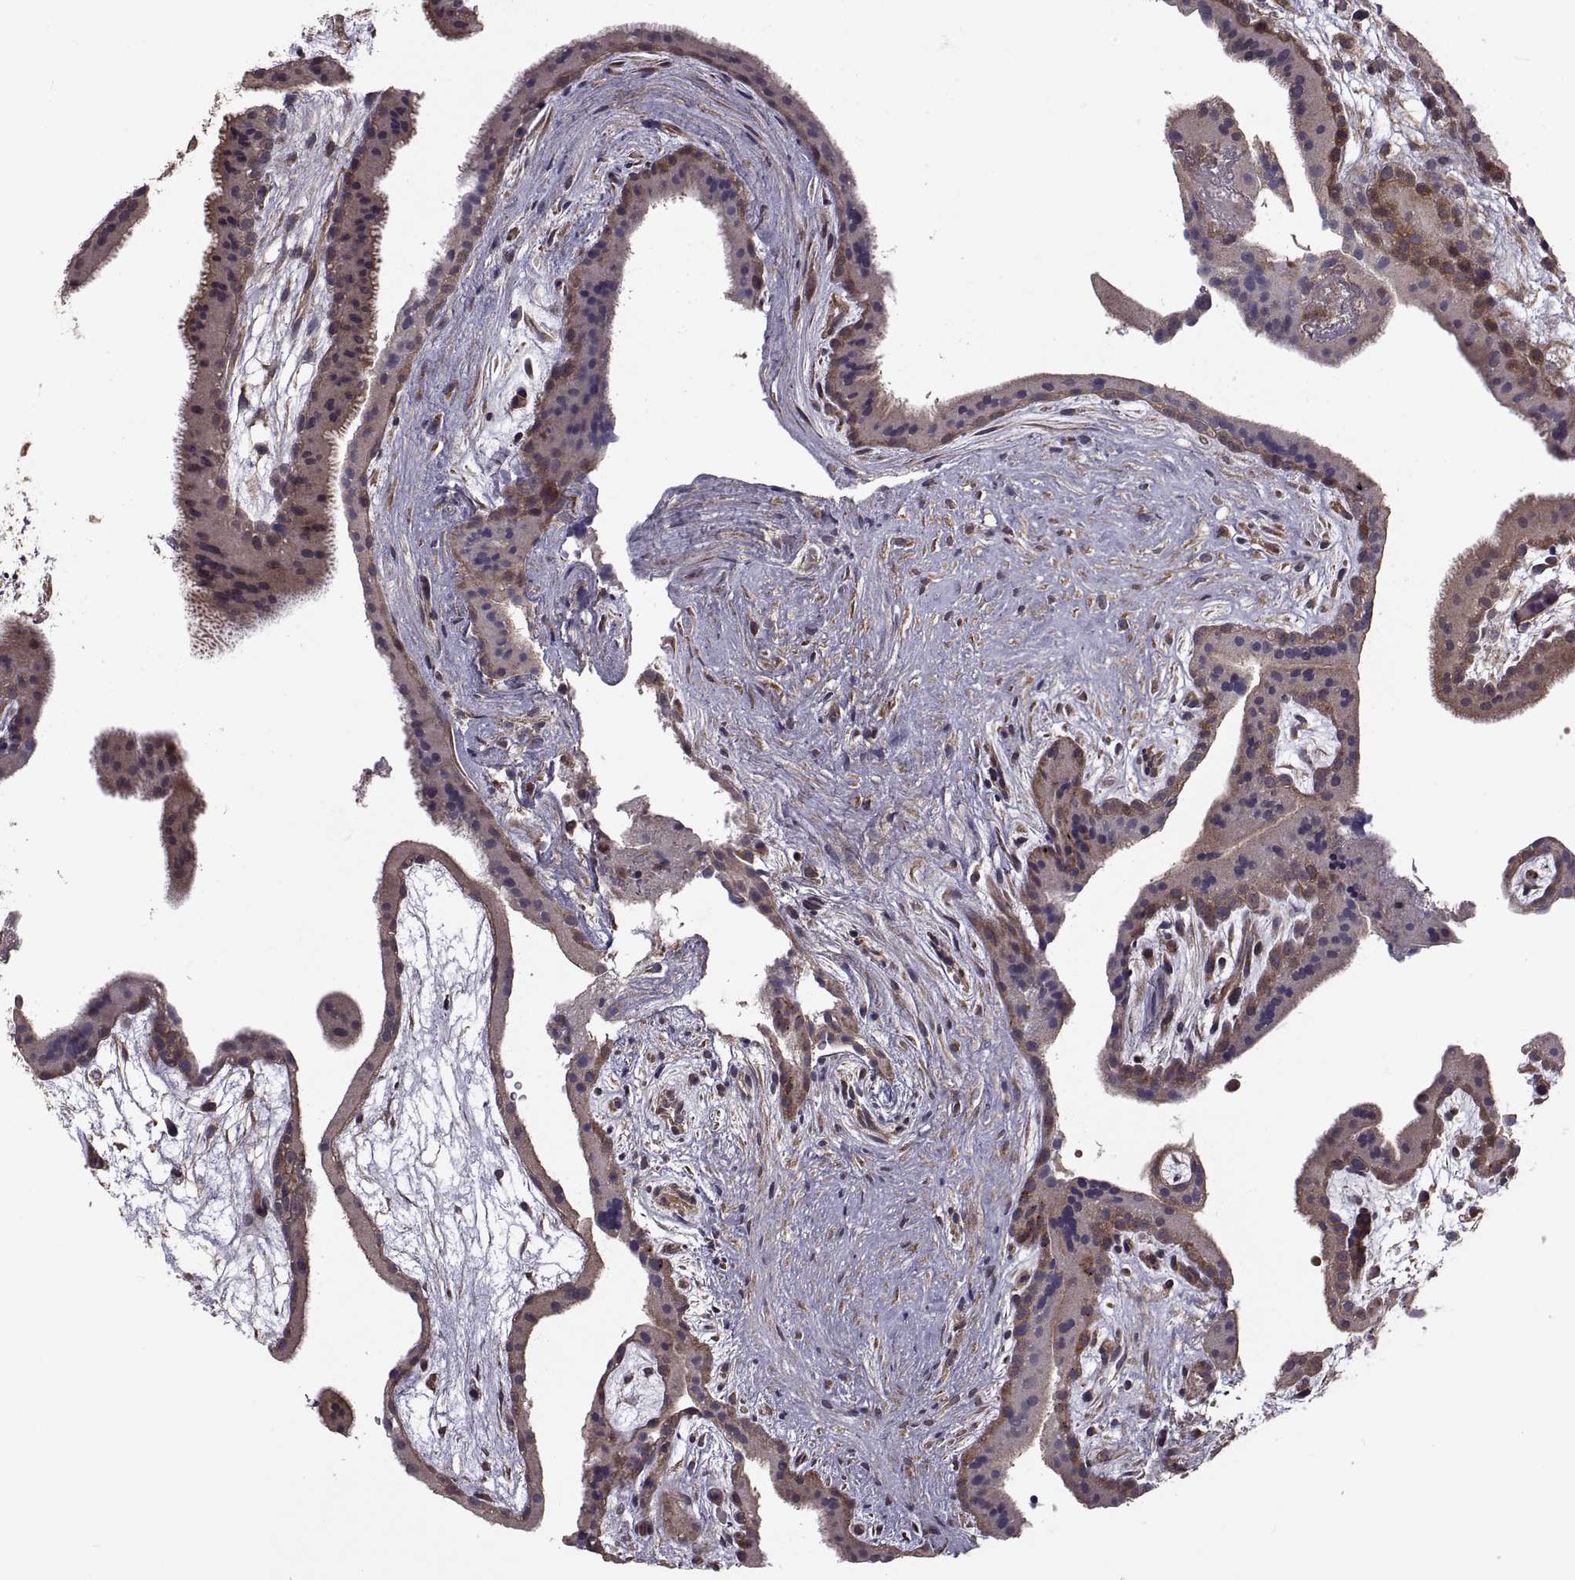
{"staining": {"intensity": "weak", "quantity": "<25%", "location": "cytoplasmic/membranous"}, "tissue": "placenta", "cell_type": "Decidual cells", "image_type": "normal", "snomed": [{"axis": "morphology", "description": "Normal tissue, NOS"}, {"axis": "topography", "description": "Placenta"}], "caption": "Micrograph shows no protein expression in decidual cells of normal placenta. (DAB (3,3'-diaminobenzidine) IHC visualized using brightfield microscopy, high magnification).", "gene": "PMM2", "patient": {"sex": "female", "age": 19}}